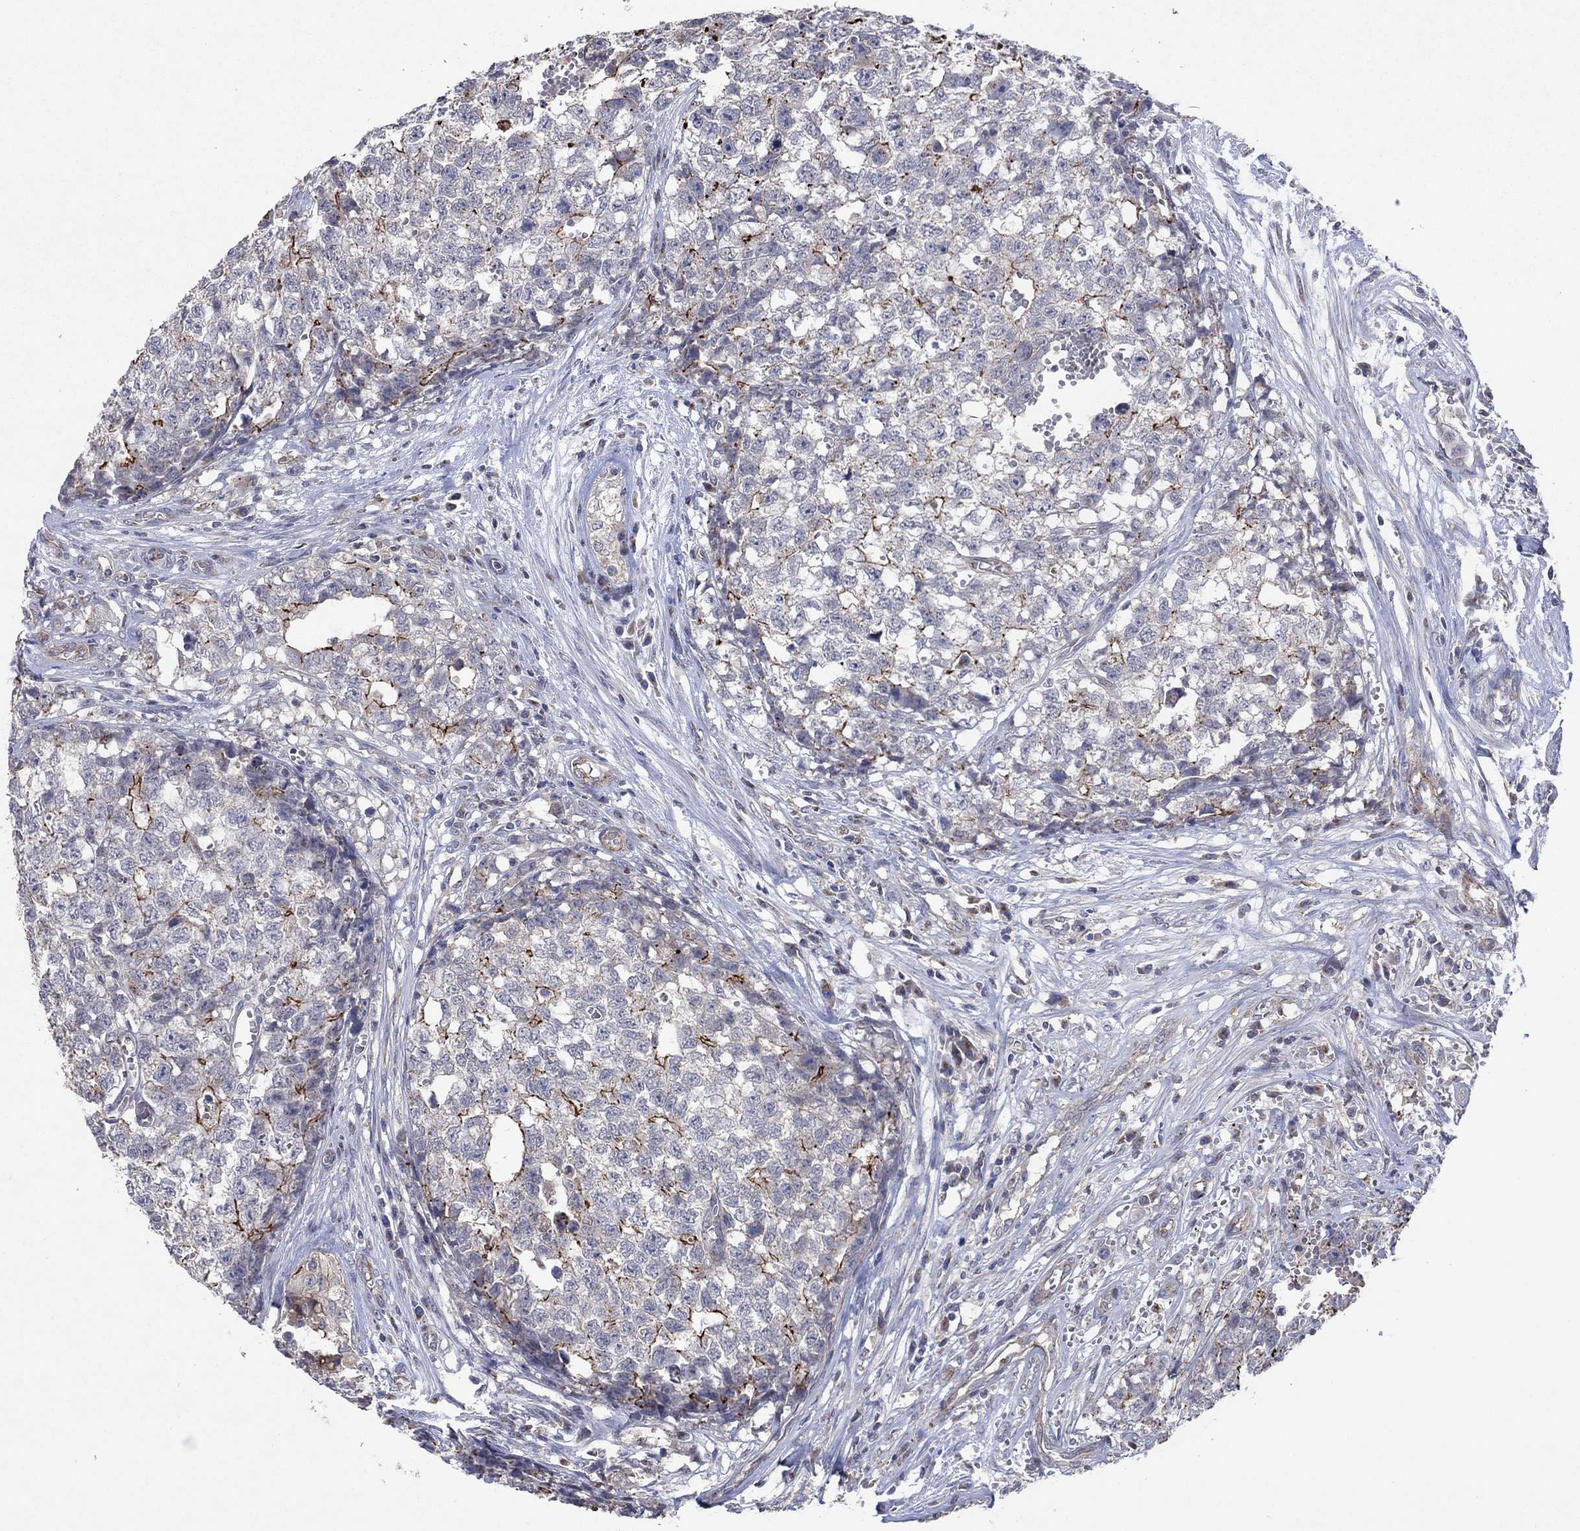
{"staining": {"intensity": "strong", "quantity": "<25%", "location": "cytoplasmic/membranous"}, "tissue": "testis cancer", "cell_type": "Tumor cells", "image_type": "cancer", "snomed": [{"axis": "morphology", "description": "Seminoma, NOS"}, {"axis": "morphology", "description": "Carcinoma, Embryonal, NOS"}, {"axis": "topography", "description": "Testis"}], "caption": "Testis cancer stained with IHC shows strong cytoplasmic/membranous positivity in about <25% of tumor cells.", "gene": "FRG1", "patient": {"sex": "male", "age": 22}}